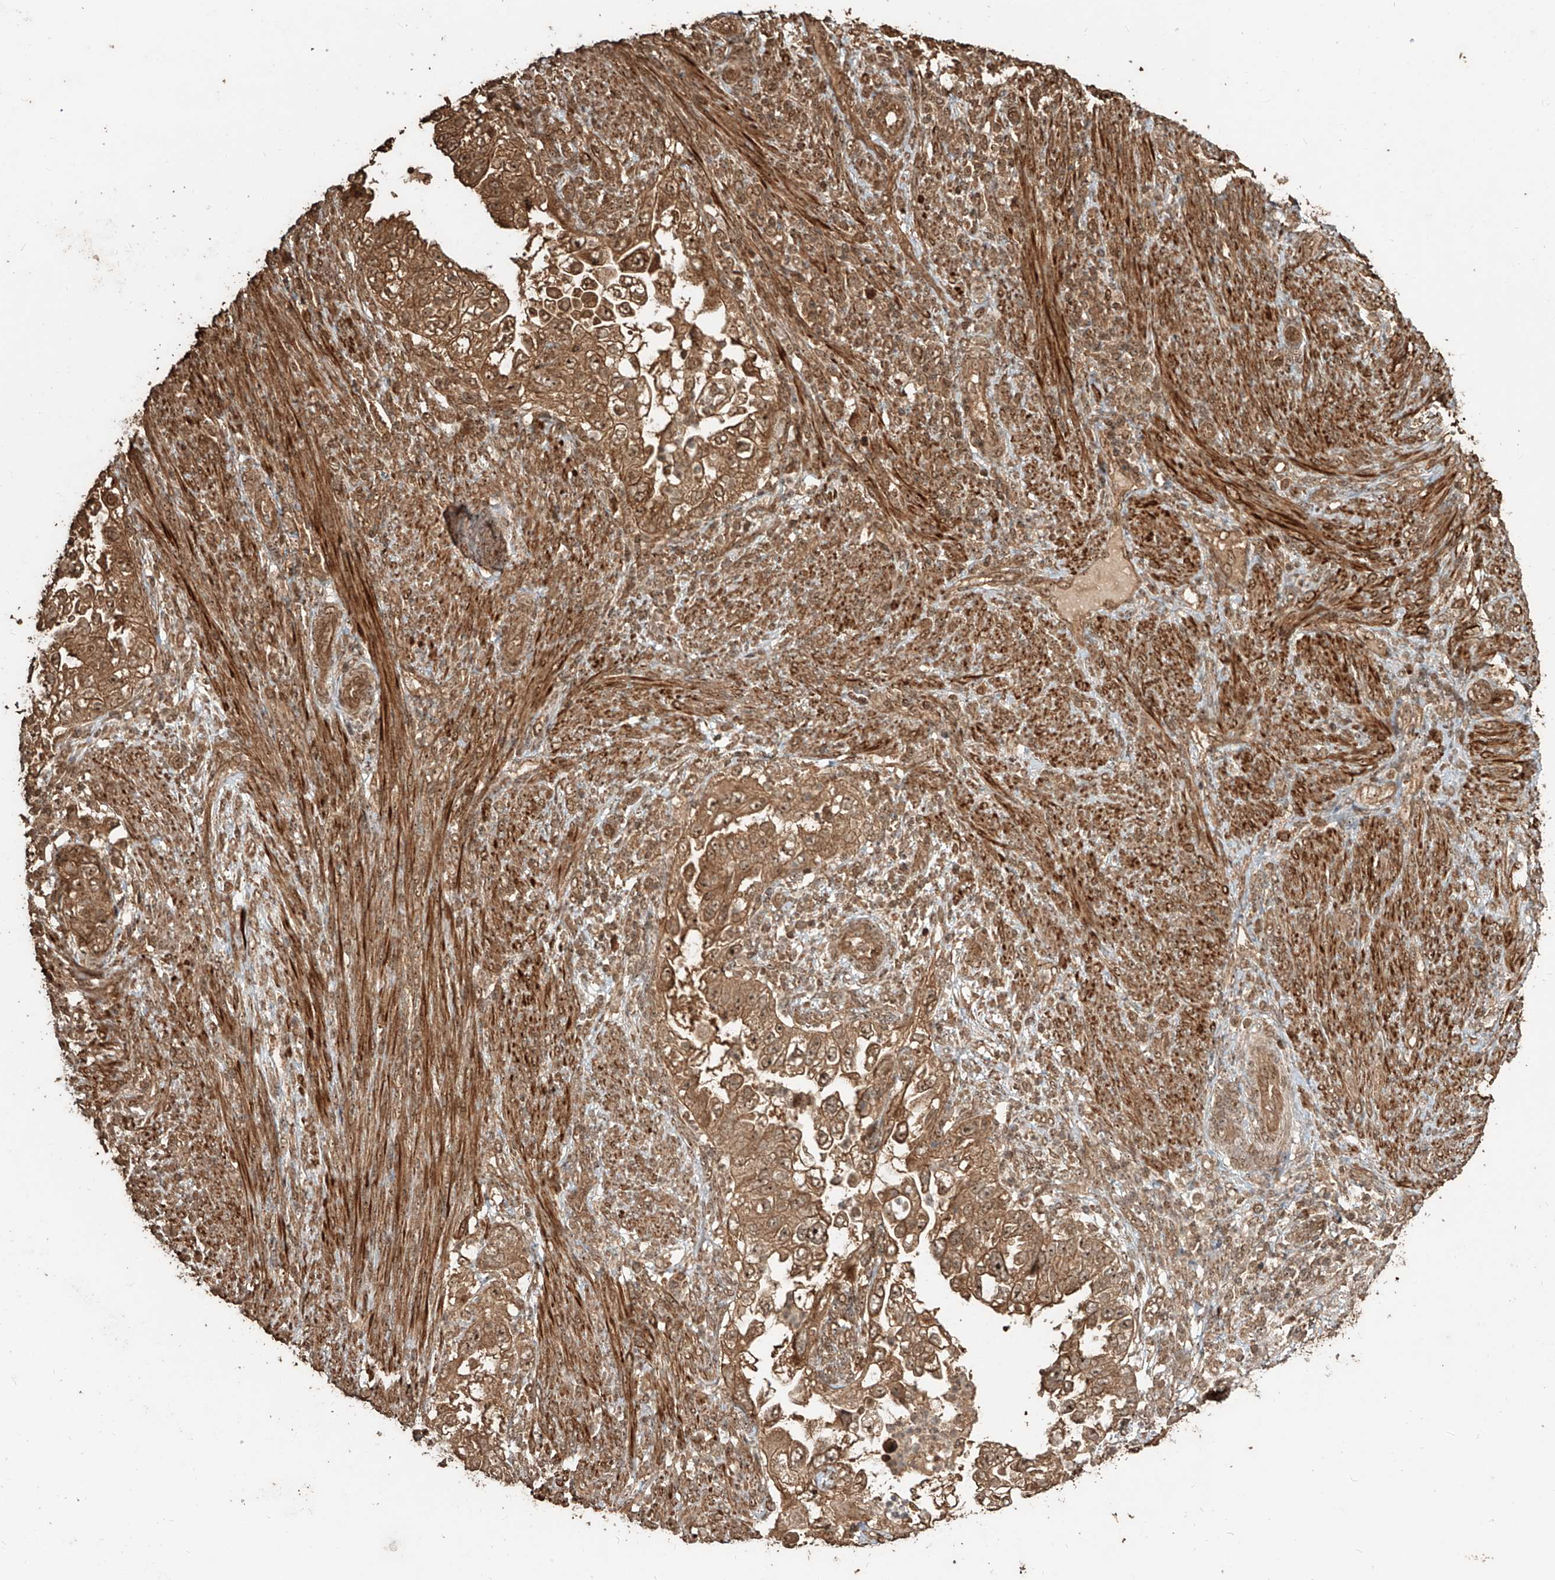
{"staining": {"intensity": "moderate", "quantity": ">75%", "location": "cytoplasmic/membranous,nuclear"}, "tissue": "endometrial cancer", "cell_type": "Tumor cells", "image_type": "cancer", "snomed": [{"axis": "morphology", "description": "Adenocarcinoma, NOS"}, {"axis": "topography", "description": "Endometrium"}], "caption": "Endometrial cancer stained for a protein demonstrates moderate cytoplasmic/membranous and nuclear positivity in tumor cells. (Stains: DAB in brown, nuclei in blue, Microscopy: brightfield microscopy at high magnification).", "gene": "ZNF660", "patient": {"sex": "female", "age": 85}}